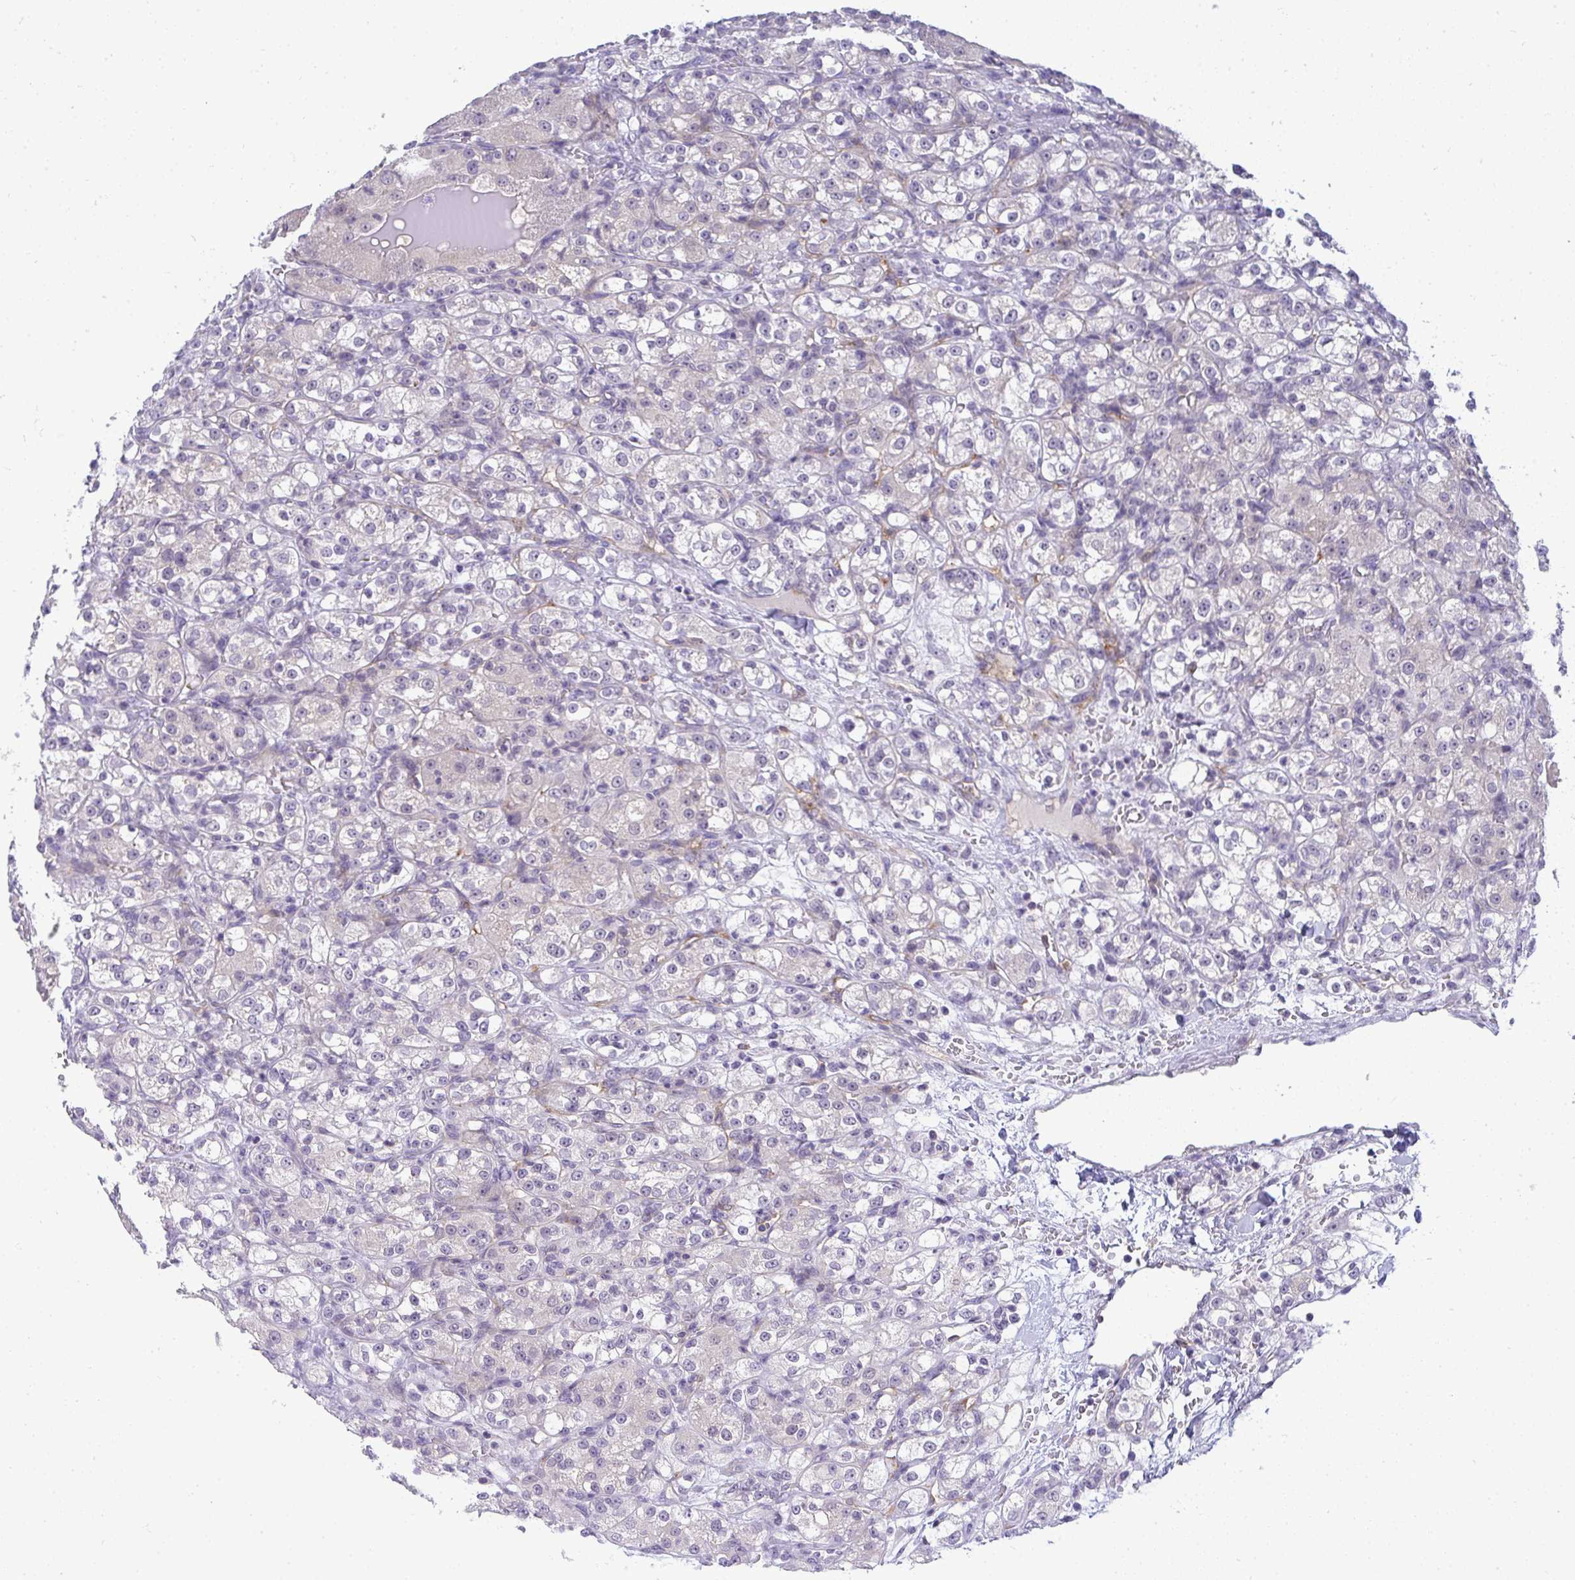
{"staining": {"intensity": "negative", "quantity": "none", "location": "none"}, "tissue": "renal cancer", "cell_type": "Tumor cells", "image_type": "cancer", "snomed": [{"axis": "morphology", "description": "Normal tissue, NOS"}, {"axis": "morphology", "description": "Adenocarcinoma, NOS"}, {"axis": "topography", "description": "Kidney"}], "caption": "A histopathology image of human renal cancer is negative for staining in tumor cells.", "gene": "TMEM82", "patient": {"sex": "male", "age": 61}}